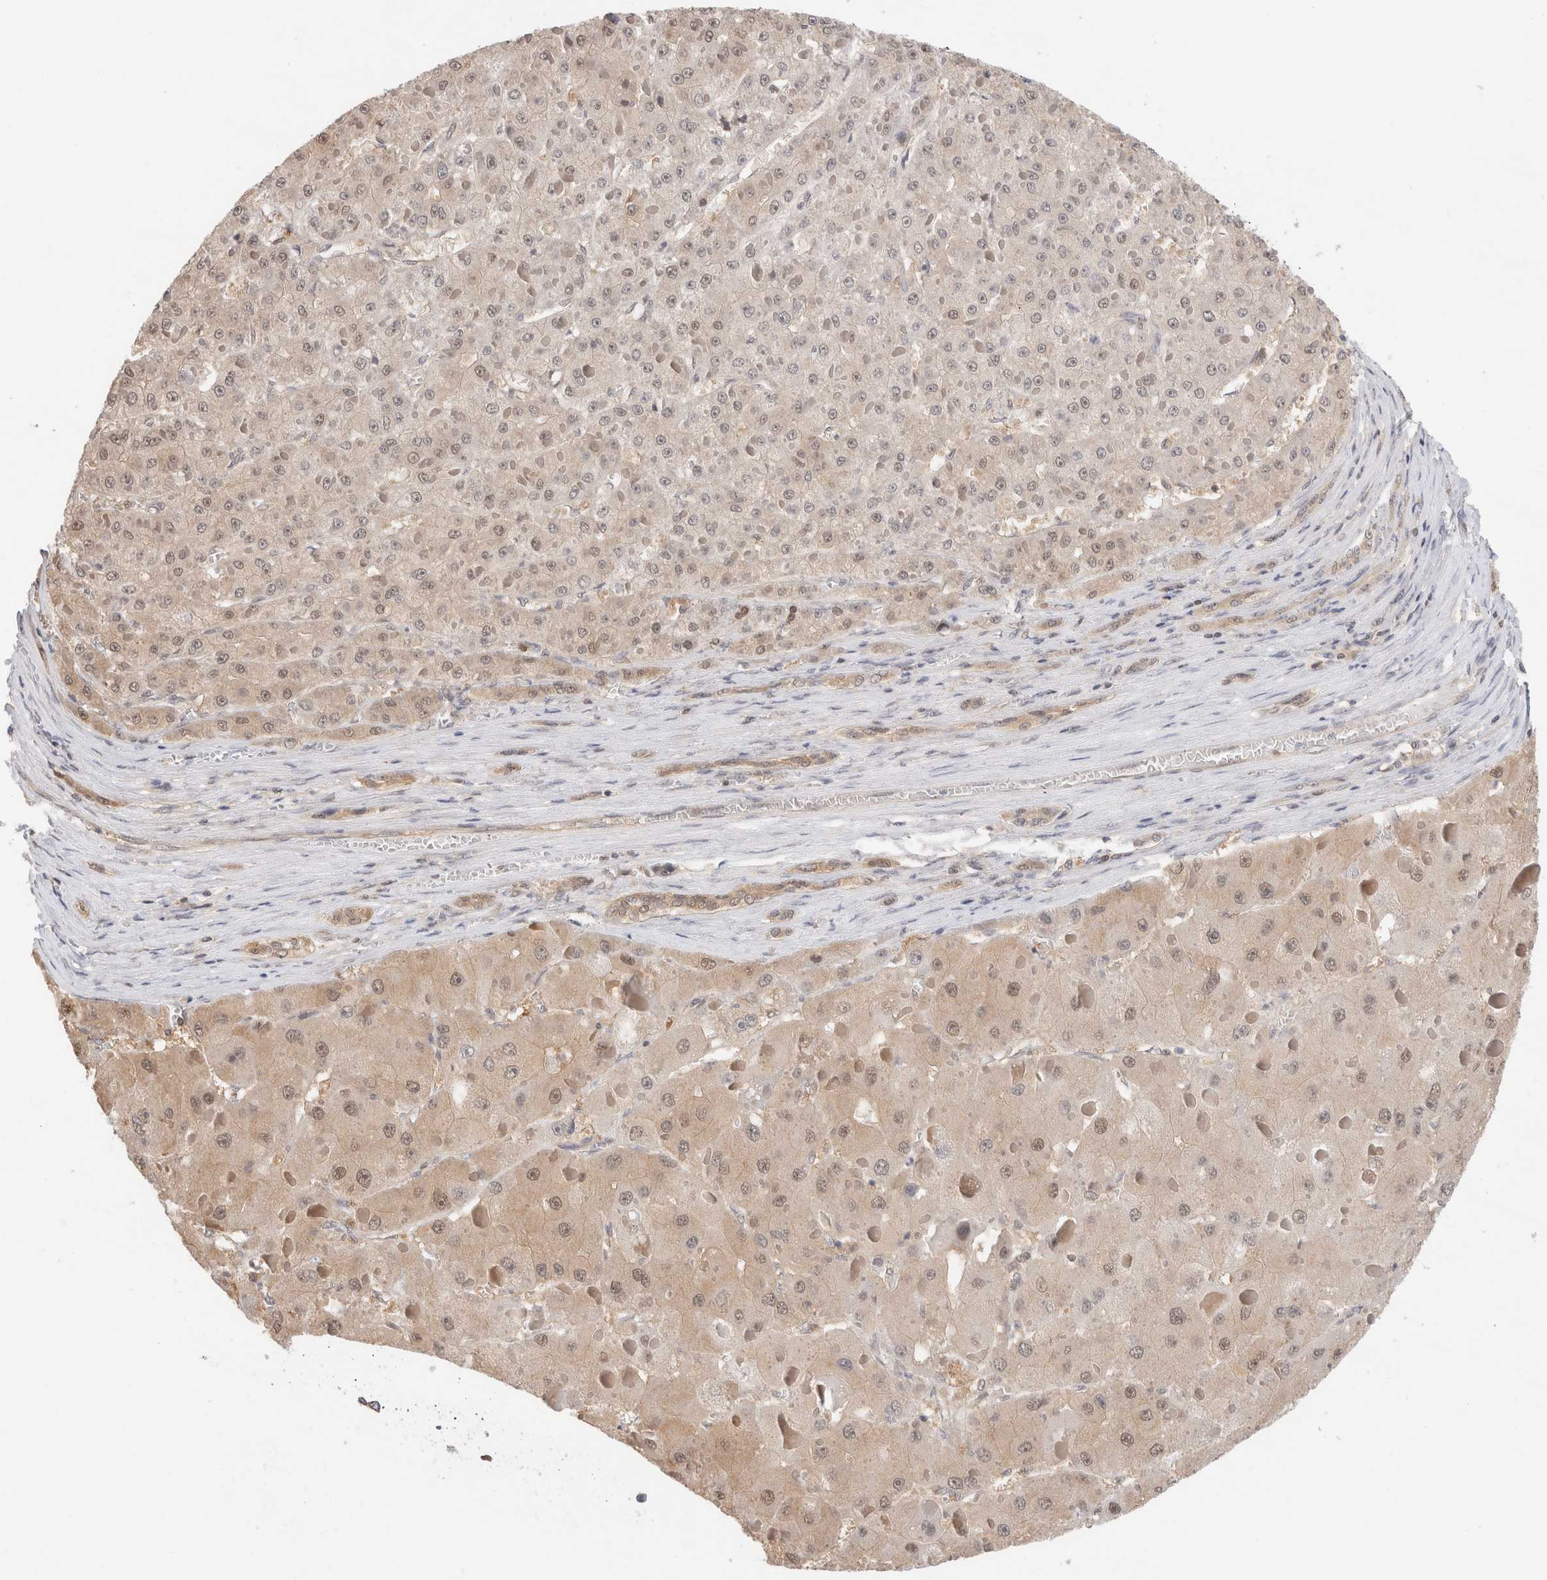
{"staining": {"intensity": "weak", "quantity": ">75%", "location": "cytoplasmic/membranous,nuclear"}, "tissue": "liver cancer", "cell_type": "Tumor cells", "image_type": "cancer", "snomed": [{"axis": "morphology", "description": "Carcinoma, Hepatocellular, NOS"}, {"axis": "topography", "description": "Liver"}], "caption": "Protein staining displays weak cytoplasmic/membranous and nuclear expression in approximately >75% of tumor cells in hepatocellular carcinoma (liver).", "gene": "C17orf97", "patient": {"sex": "female", "age": 73}}